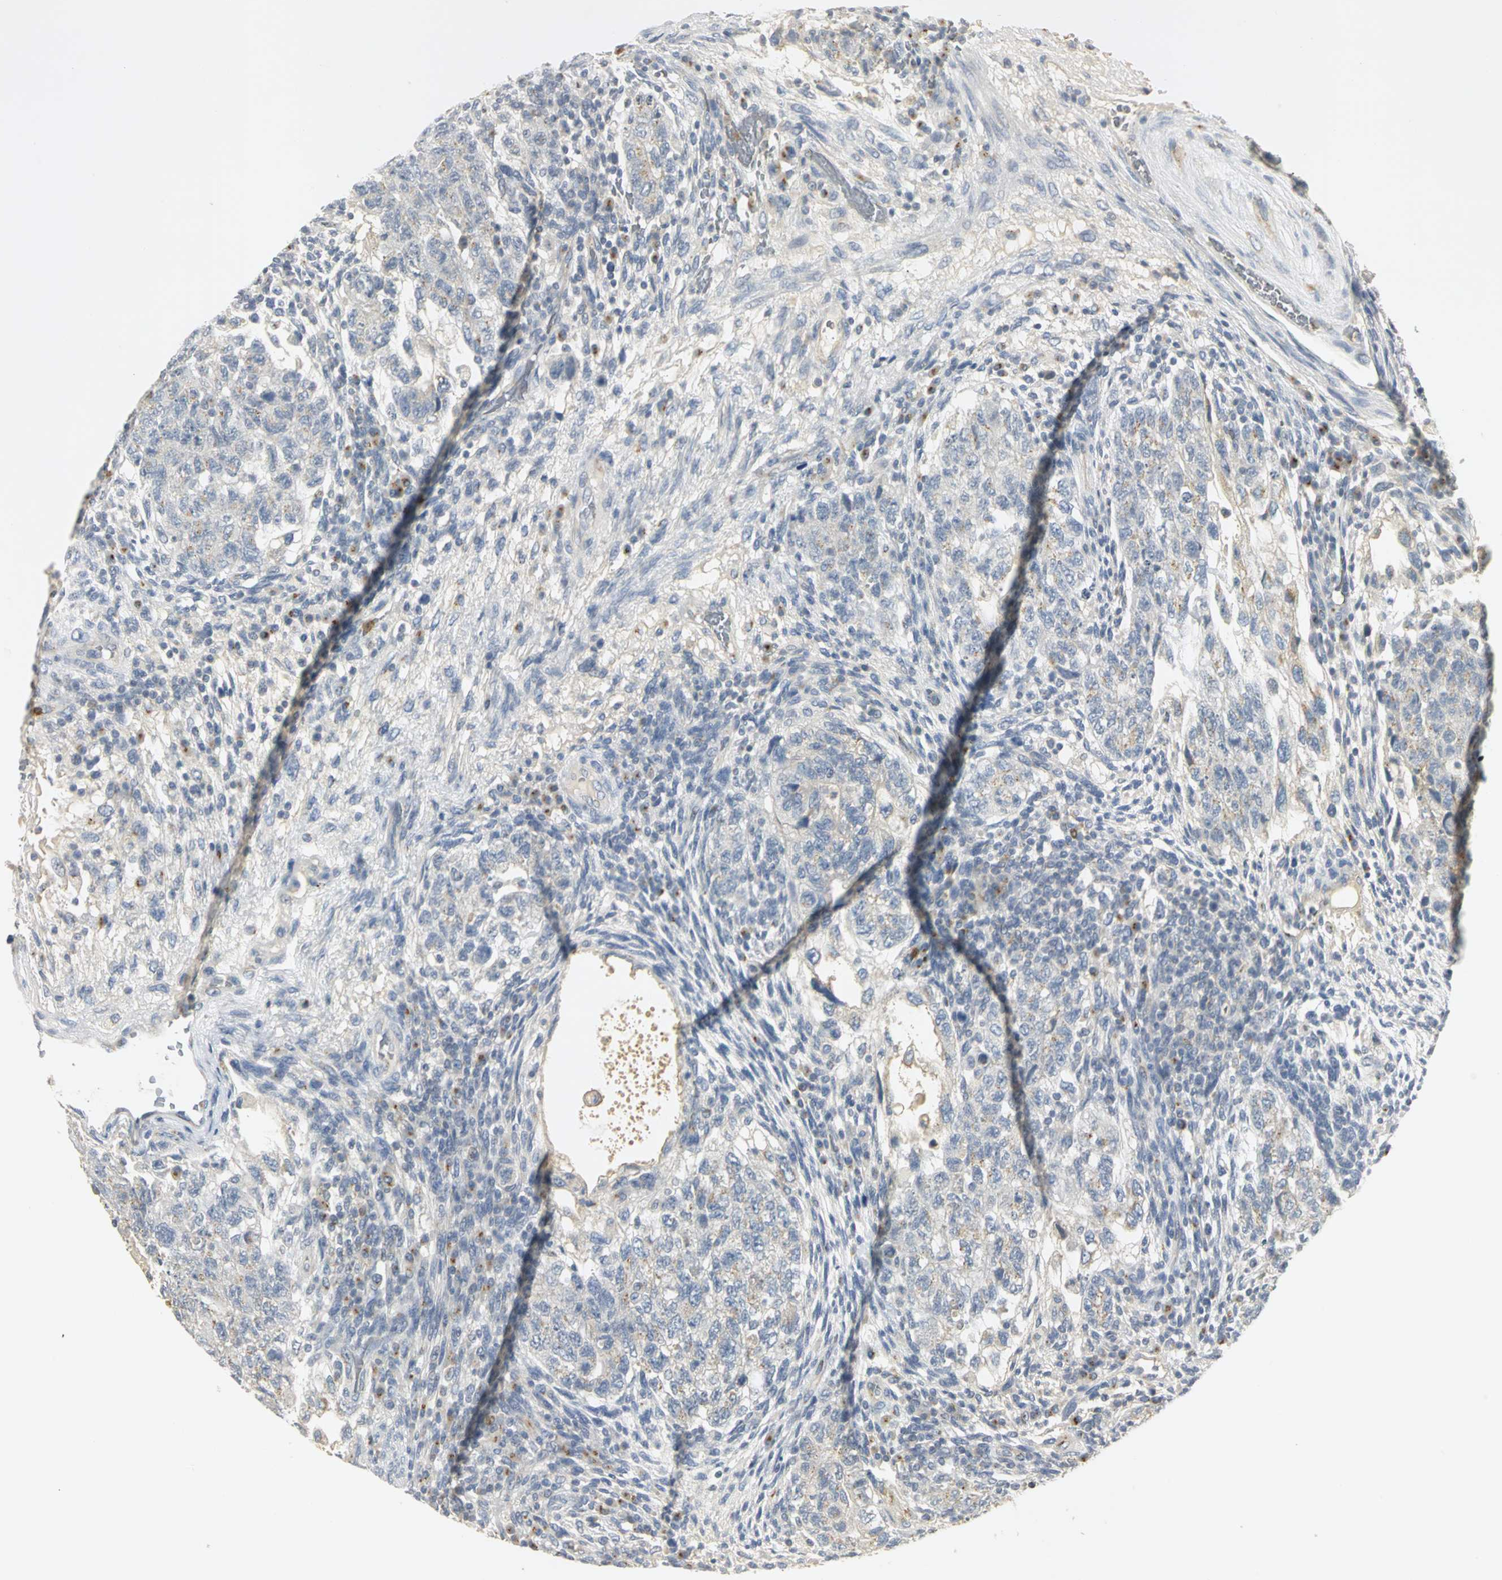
{"staining": {"intensity": "weak", "quantity": "<25%", "location": "cytoplasmic/membranous"}, "tissue": "testis cancer", "cell_type": "Tumor cells", "image_type": "cancer", "snomed": [{"axis": "morphology", "description": "Normal tissue, NOS"}, {"axis": "morphology", "description": "Carcinoma, Embryonal, NOS"}, {"axis": "topography", "description": "Testis"}], "caption": "Immunohistochemistry (IHC) of human testis embryonal carcinoma displays no expression in tumor cells. (Immunohistochemistry (IHC), brightfield microscopy, high magnification).", "gene": "TM9SF2", "patient": {"sex": "male", "age": 36}}